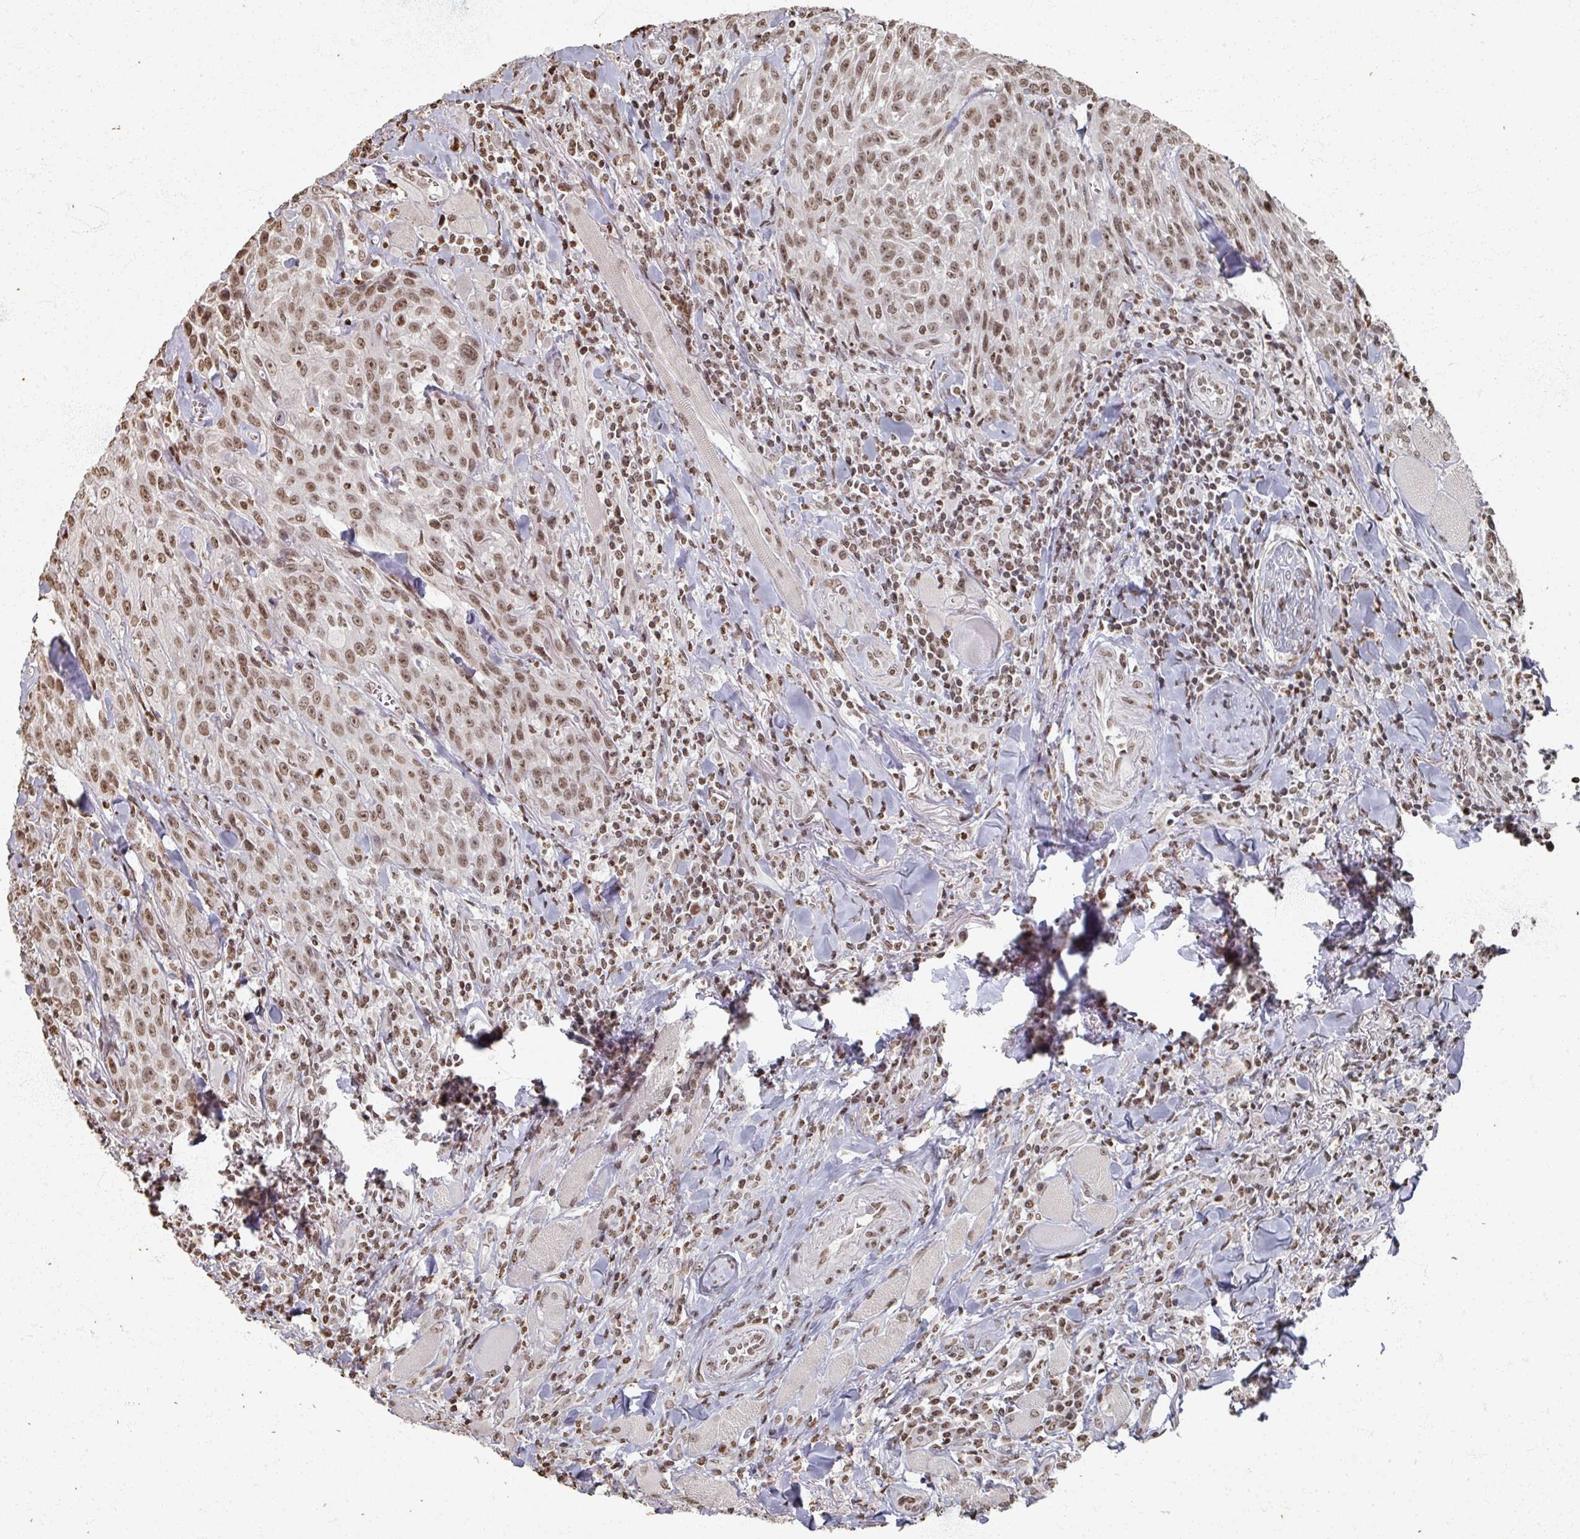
{"staining": {"intensity": "moderate", "quantity": ">75%", "location": "nuclear"}, "tissue": "head and neck cancer", "cell_type": "Tumor cells", "image_type": "cancer", "snomed": [{"axis": "morphology", "description": "Normal tissue, NOS"}, {"axis": "morphology", "description": "Squamous cell carcinoma, NOS"}, {"axis": "topography", "description": "Oral tissue"}, {"axis": "topography", "description": "Head-Neck"}], "caption": "Squamous cell carcinoma (head and neck) was stained to show a protein in brown. There is medium levels of moderate nuclear positivity in about >75% of tumor cells.", "gene": "DCUN1D5", "patient": {"sex": "female", "age": 70}}